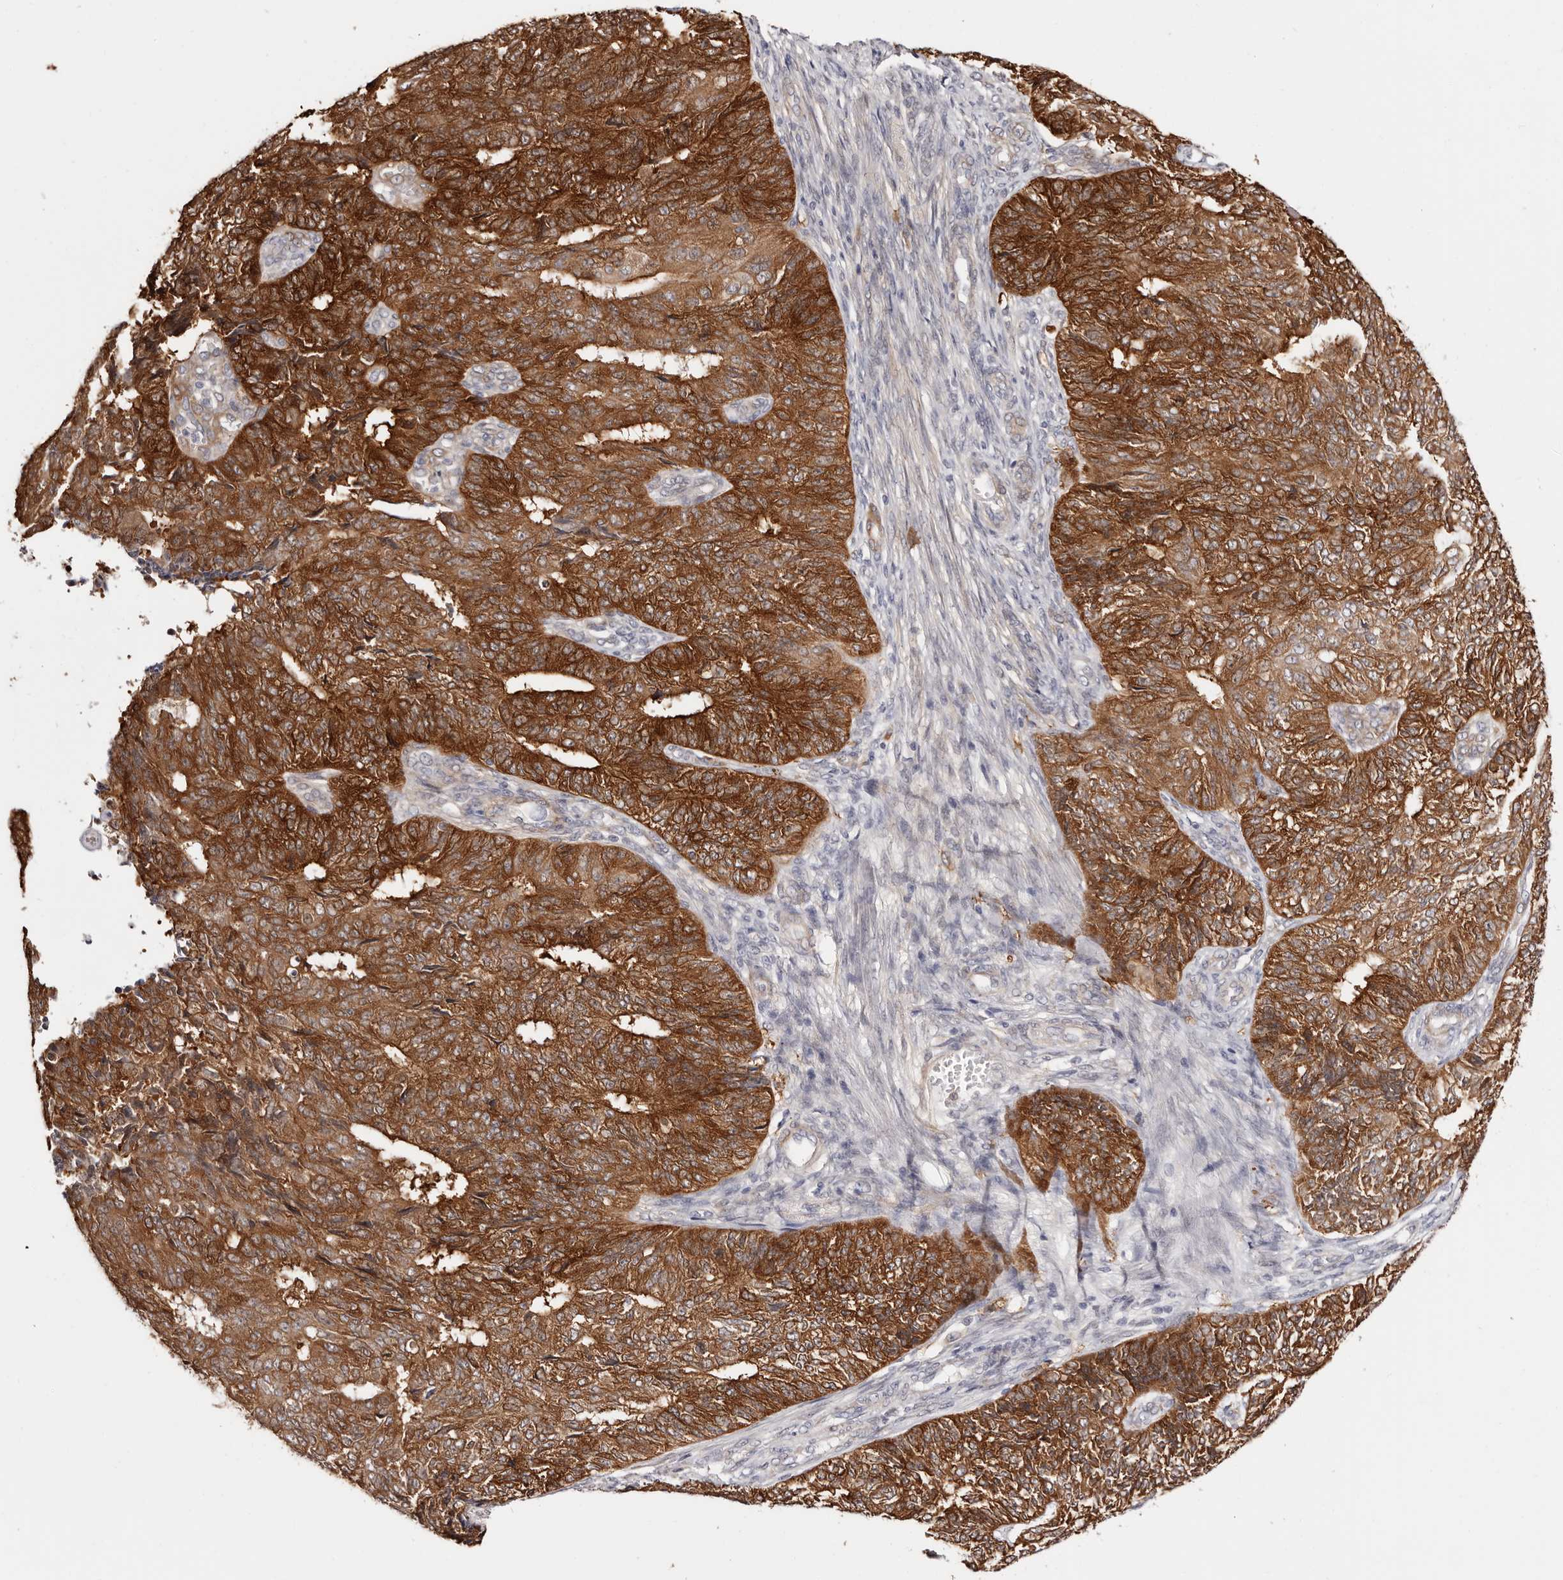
{"staining": {"intensity": "strong", "quantity": ">75%", "location": "cytoplasmic/membranous"}, "tissue": "endometrial cancer", "cell_type": "Tumor cells", "image_type": "cancer", "snomed": [{"axis": "morphology", "description": "Adenocarcinoma, NOS"}, {"axis": "topography", "description": "Endometrium"}], "caption": "Protein positivity by immunohistochemistry reveals strong cytoplasmic/membranous positivity in approximately >75% of tumor cells in adenocarcinoma (endometrial).", "gene": "GFOD1", "patient": {"sex": "female", "age": 32}}